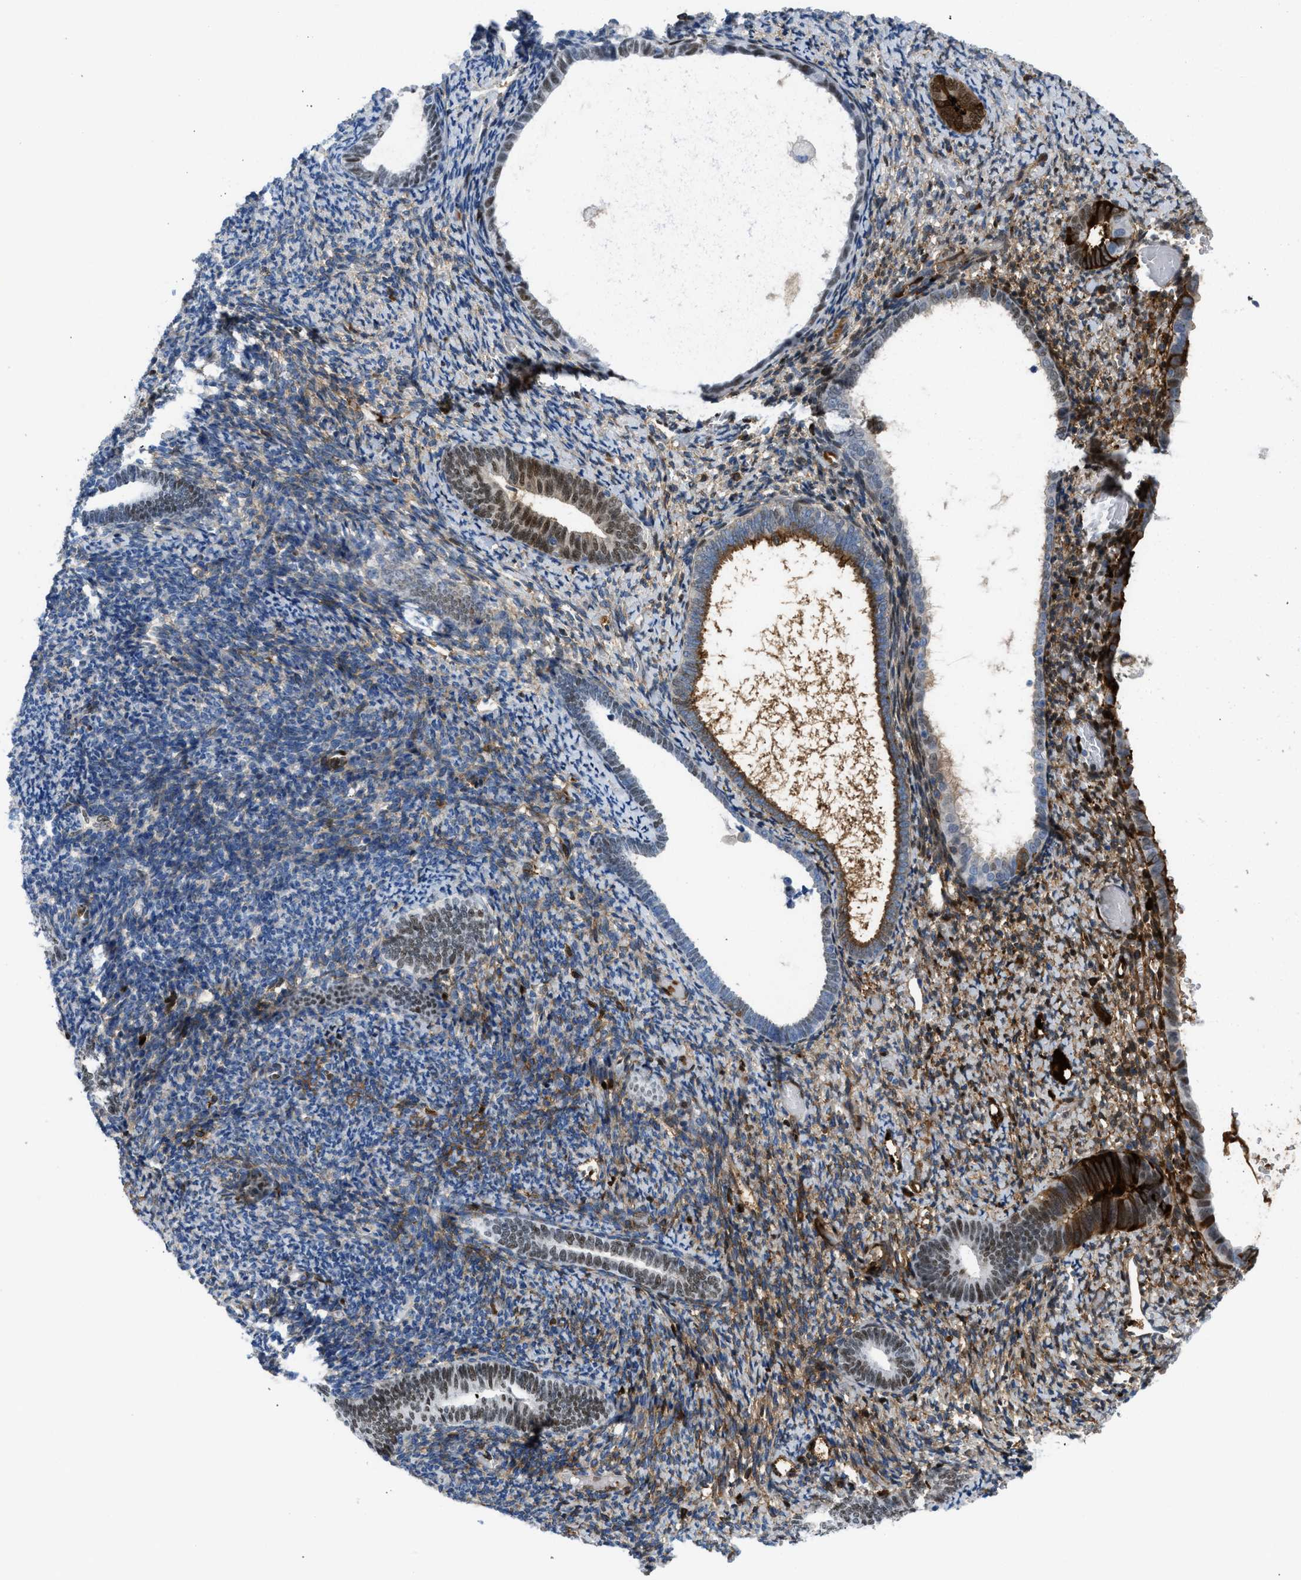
{"staining": {"intensity": "strong", "quantity": "25%-75%", "location": "cytoplasmic/membranous,nuclear"}, "tissue": "endometrium", "cell_type": "Cells in endometrial stroma", "image_type": "normal", "snomed": [{"axis": "morphology", "description": "Normal tissue, NOS"}, {"axis": "topography", "description": "Endometrium"}], "caption": "This micrograph reveals normal endometrium stained with IHC to label a protein in brown. The cytoplasmic/membranous,nuclear of cells in endometrial stroma show strong positivity for the protein. Nuclei are counter-stained blue.", "gene": "LEF1", "patient": {"sex": "female", "age": 66}}